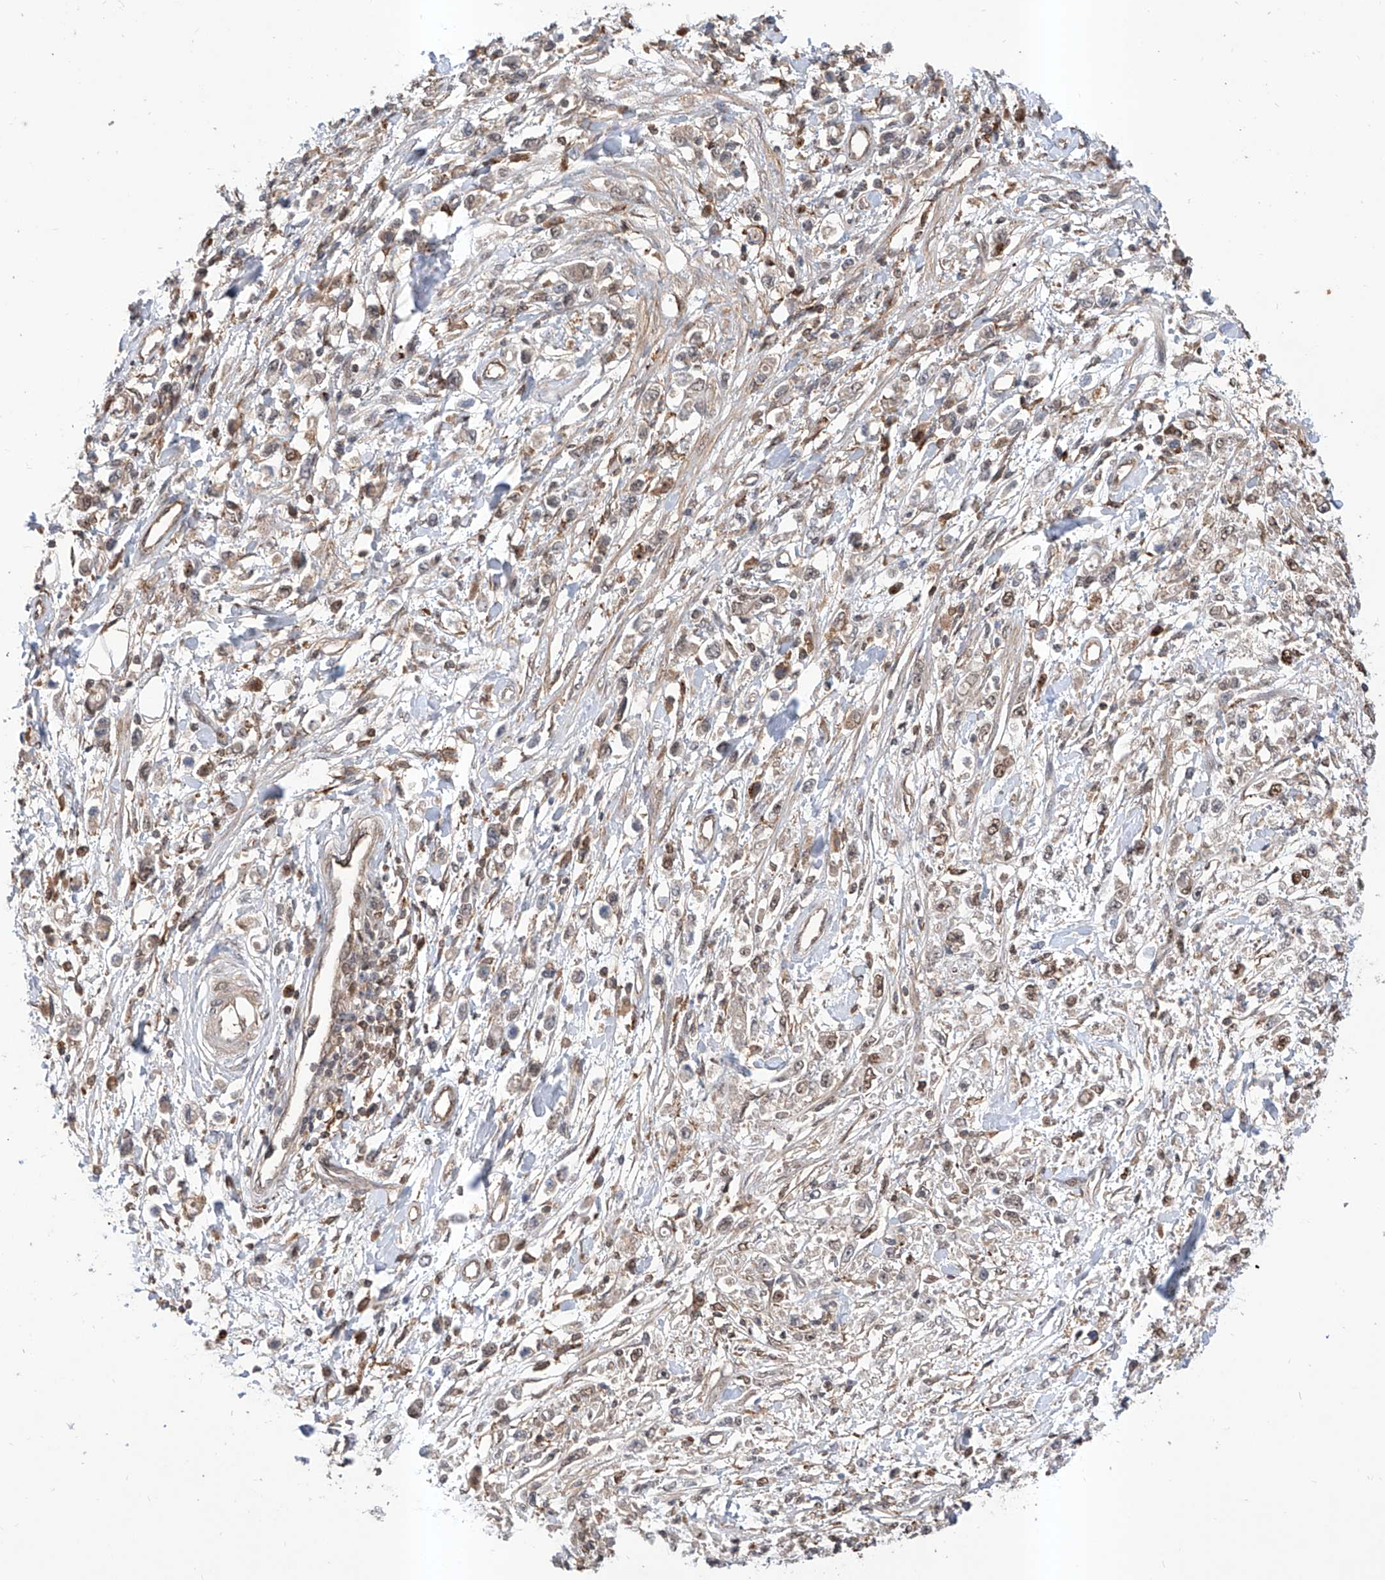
{"staining": {"intensity": "weak", "quantity": "<25%", "location": "cytoplasmic/membranous,nuclear"}, "tissue": "stomach cancer", "cell_type": "Tumor cells", "image_type": "cancer", "snomed": [{"axis": "morphology", "description": "Adenocarcinoma, NOS"}, {"axis": "topography", "description": "Stomach"}], "caption": "An IHC image of stomach cancer is shown. There is no staining in tumor cells of stomach cancer.", "gene": "HOXC8", "patient": {"sex": "female", "age": 59}}